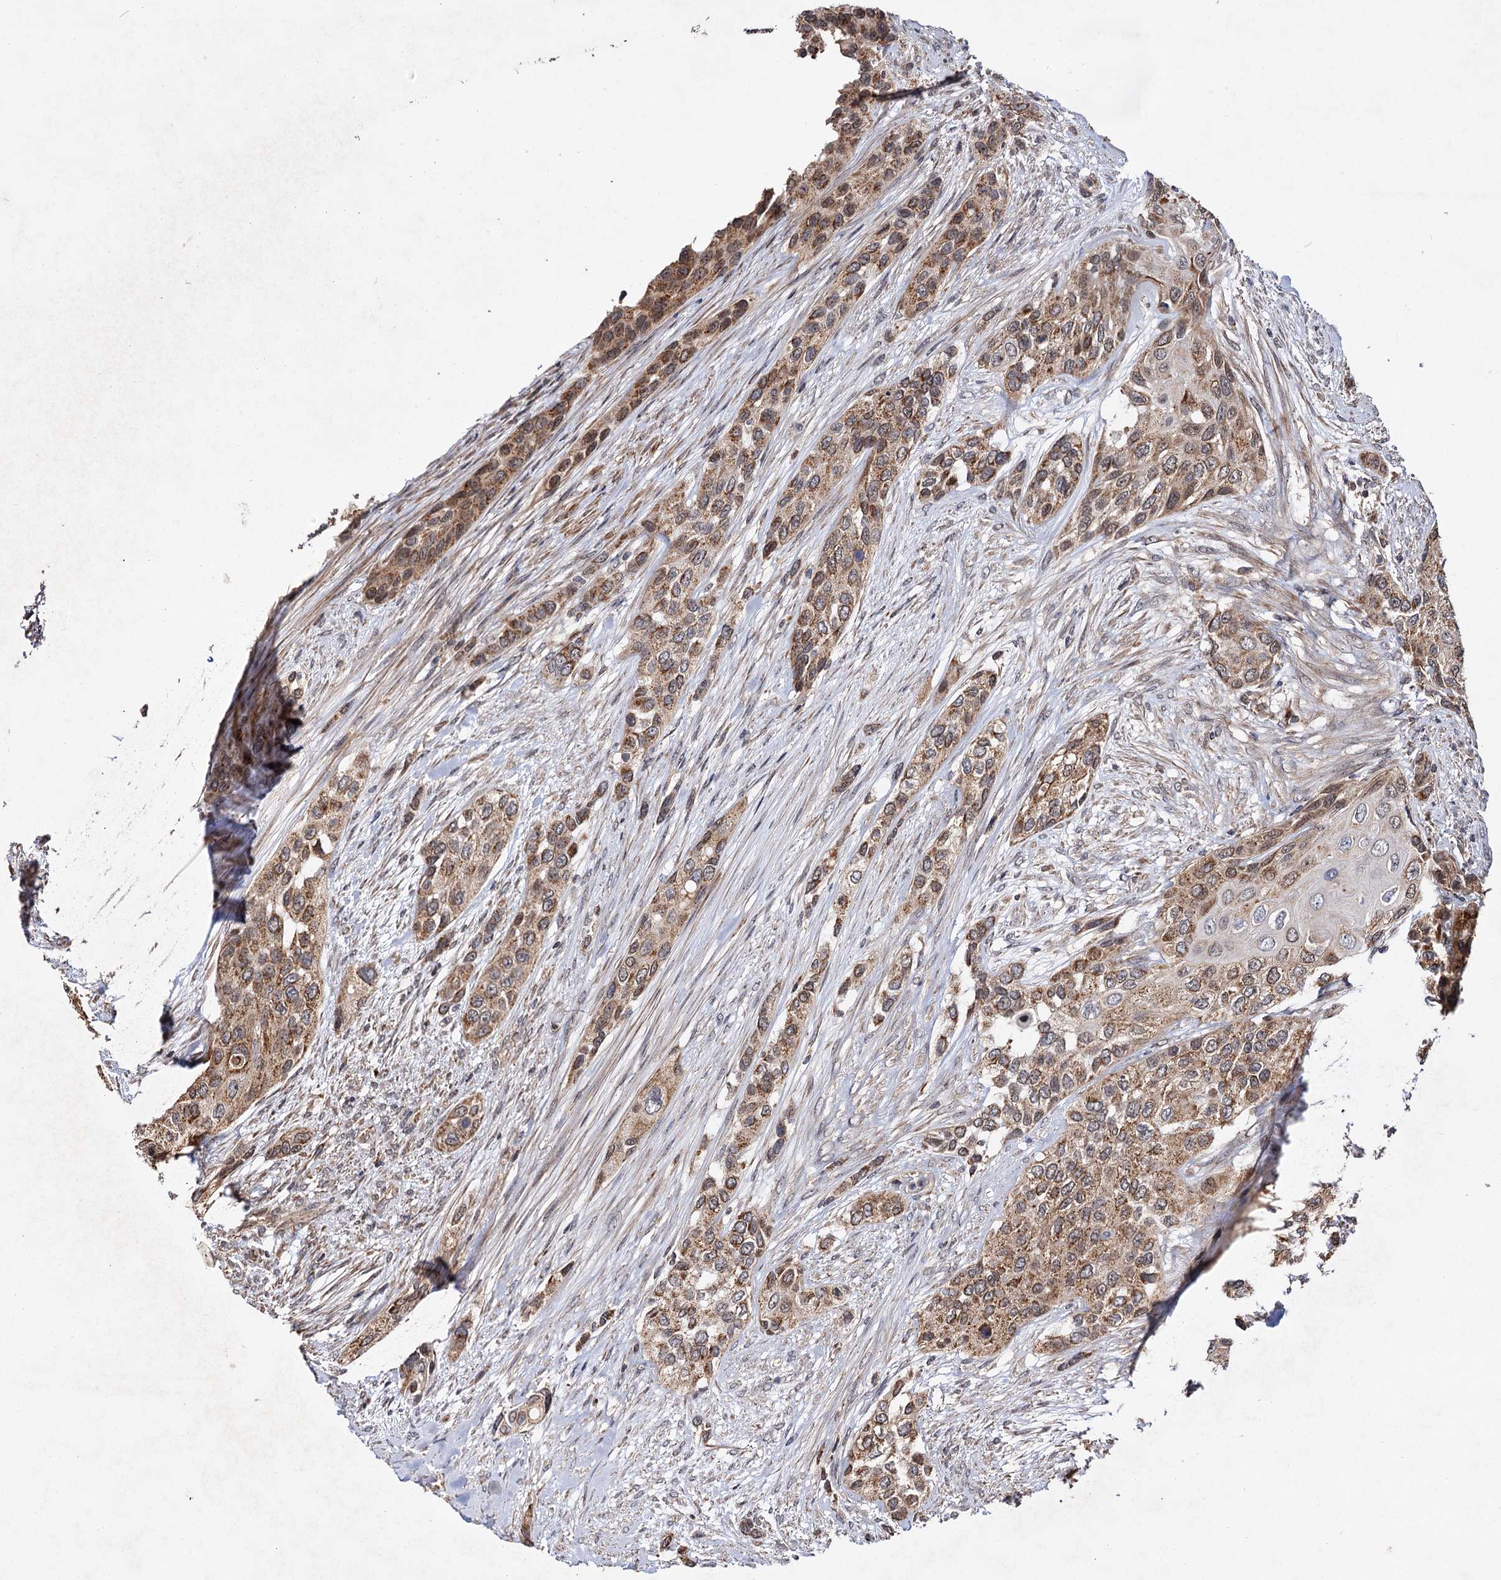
{"staining": {"intensity": "moderate", "quantity": ">75%", "location": "cytoplasmic/membranous"}, "tissue": "urothelial cancer", "cell_type": "Tumor cells", "image_type": "cancer", "snomed": [{"axis": "morphology", "description": "Normal tissue, NOS"}, {"axis": "morphology", "description": "Urothelial carcinoma, High grade"}, {"axis": "topography", "description": "Vascular tissue"}, {"axis": "topography", "description": "Urinary bladder"}], "caption": "A high-resolution photomicrograph shows immunohistochemistry (IHC) staining of urothelial cancer, which exhibits moderate cytoplasmic/membranous expression in about >75% of tumor cells.", "gene": "CEP76", "patient": {"sex": "female", "age": 56}}